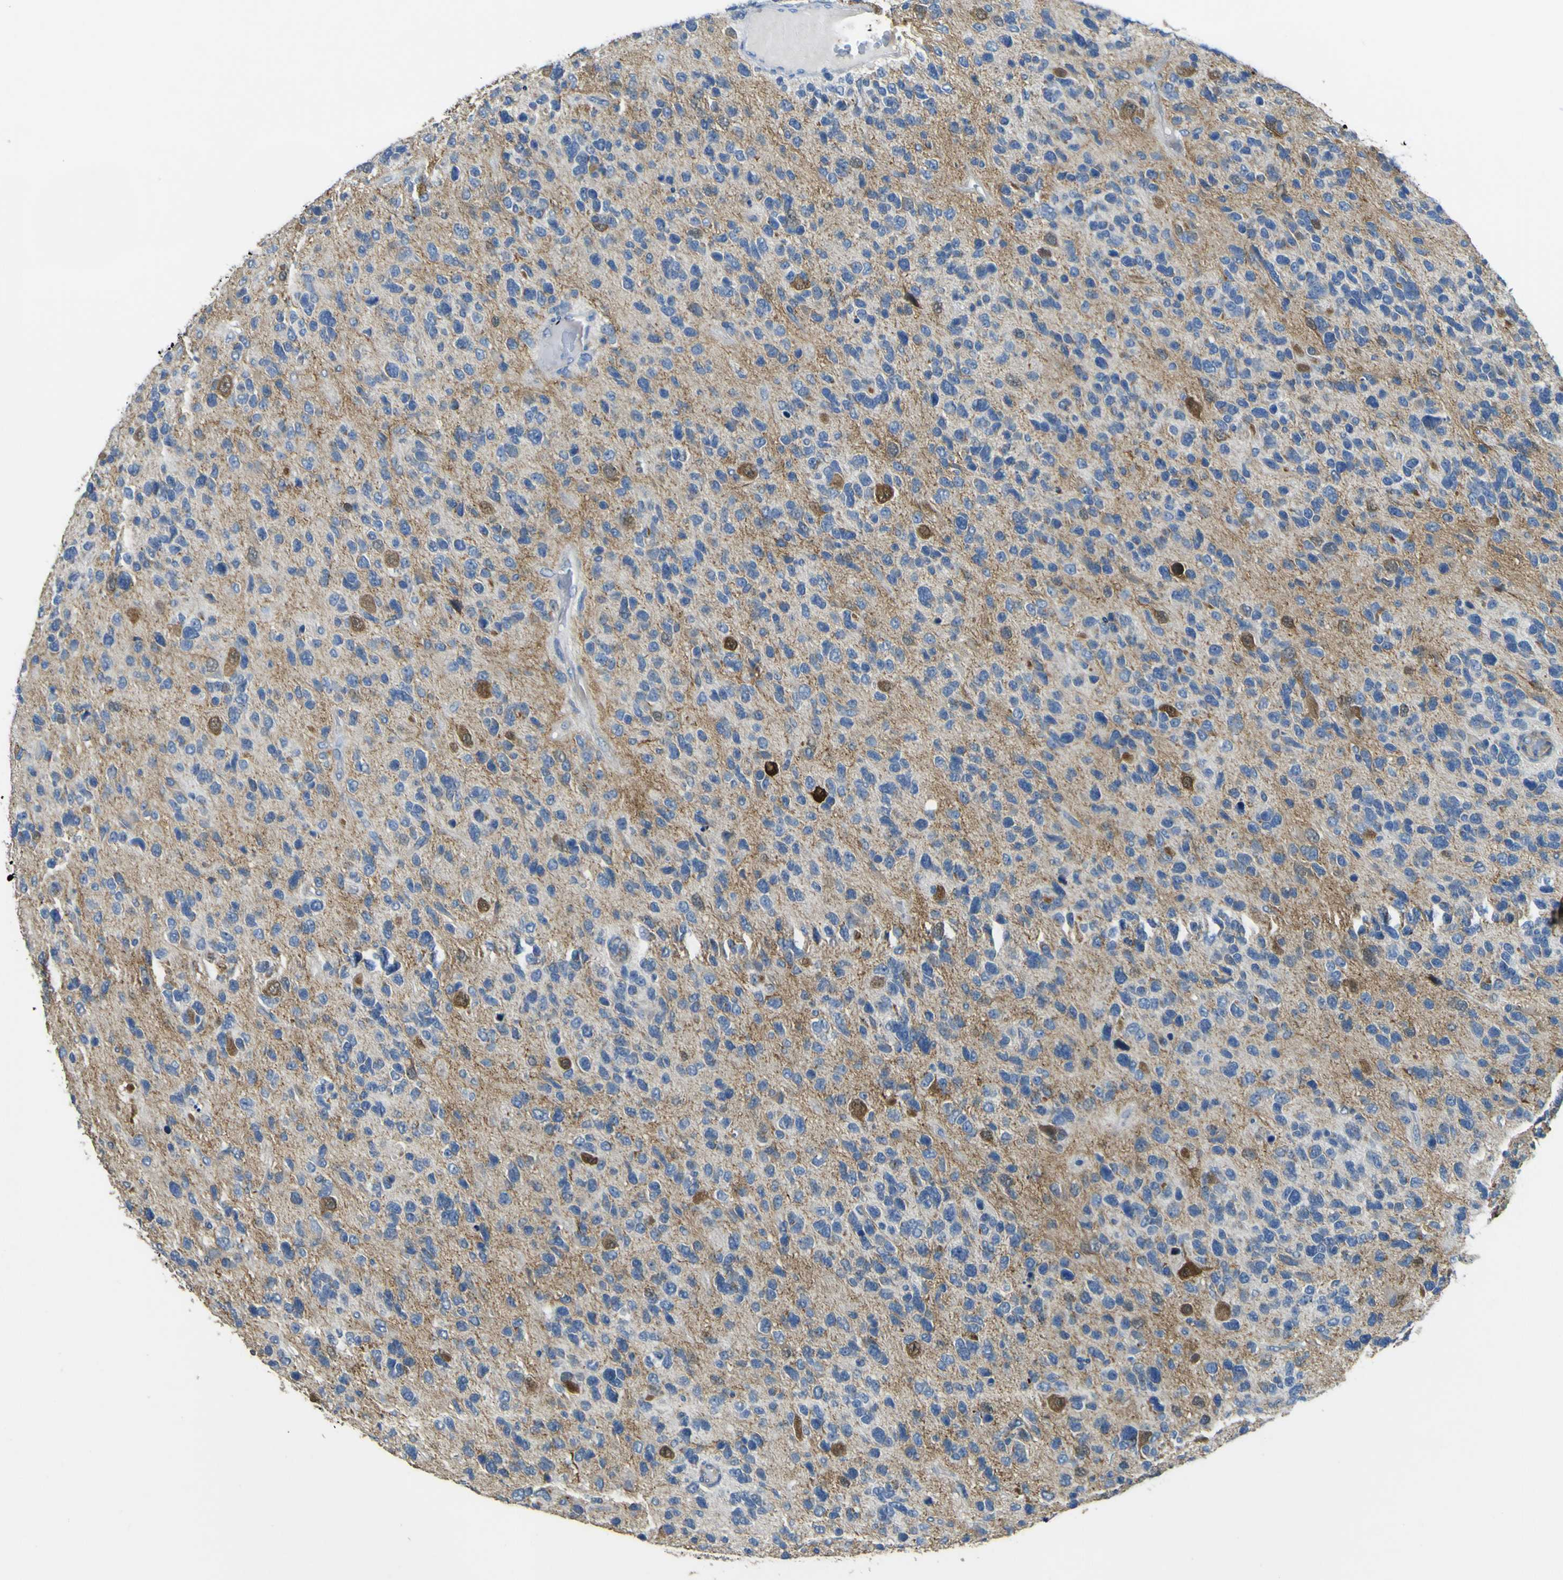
{"staining": {"intensity": "moderate", "quantity": "<25%", "location": "cytoplasmic/membranous"}, "tissue": "glioma", "cell_type": "Tumor cells", "image_type": "cancer", "snomed": [{"axis": "morphology", "description": "Glioma, malignant, High grade"}, {"axis": "topography", "description": "Brain"}], "caption": "Approximately <25% of tumor cells in human malignant glioma (high-grade) show moderate cytoplasmic/membranous protein positivity as visualized by brown immunohistochemical staining.", "gene": "ALDH18A1", "patient": {"sex": "female", "age": 58}}